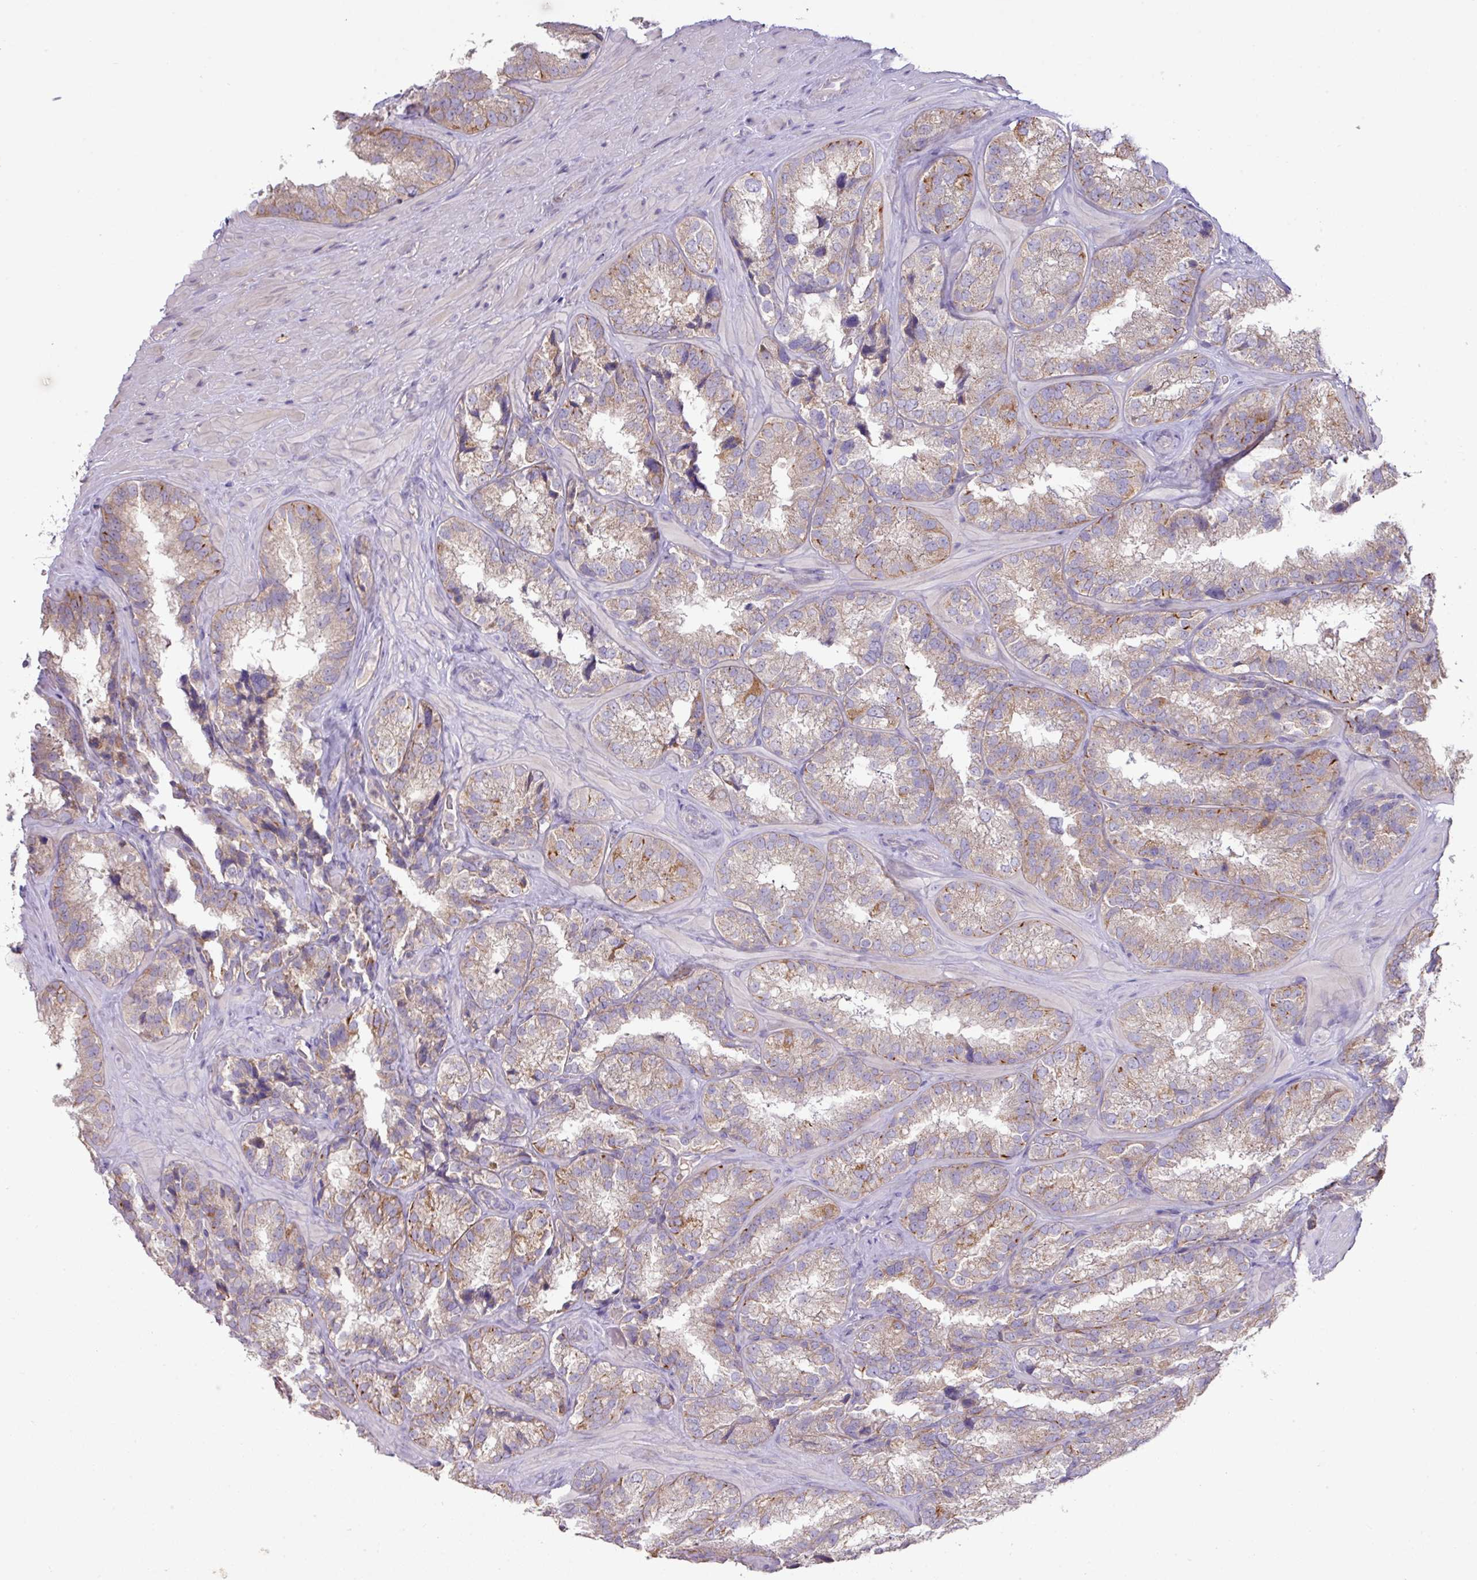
{"staining": {"intensity": "weak", "quantity": ">75%", "location": "cytoplasmic/membranous"}, "tissue": "seminal vesicle", "cell_type": "Glandular cells", "image_type": "normal", "snomed": [{"axis": "morphology", "description": "Normal tissue, NOS"}, {"axis": "topography", "description": "Seminal veicle"}], "caption": "A low amount of weak cytoplasmic/membranous staining is present in approximately >75% of glandular cells in unremarkable seminal vesicle. The staining is performed using DAB brown chromogen to label protein expression. The nuclei are counter-stained blue using hematoxylin.", "gene": "ZNF394", "patient": {"sex": "male", "age": 58}}